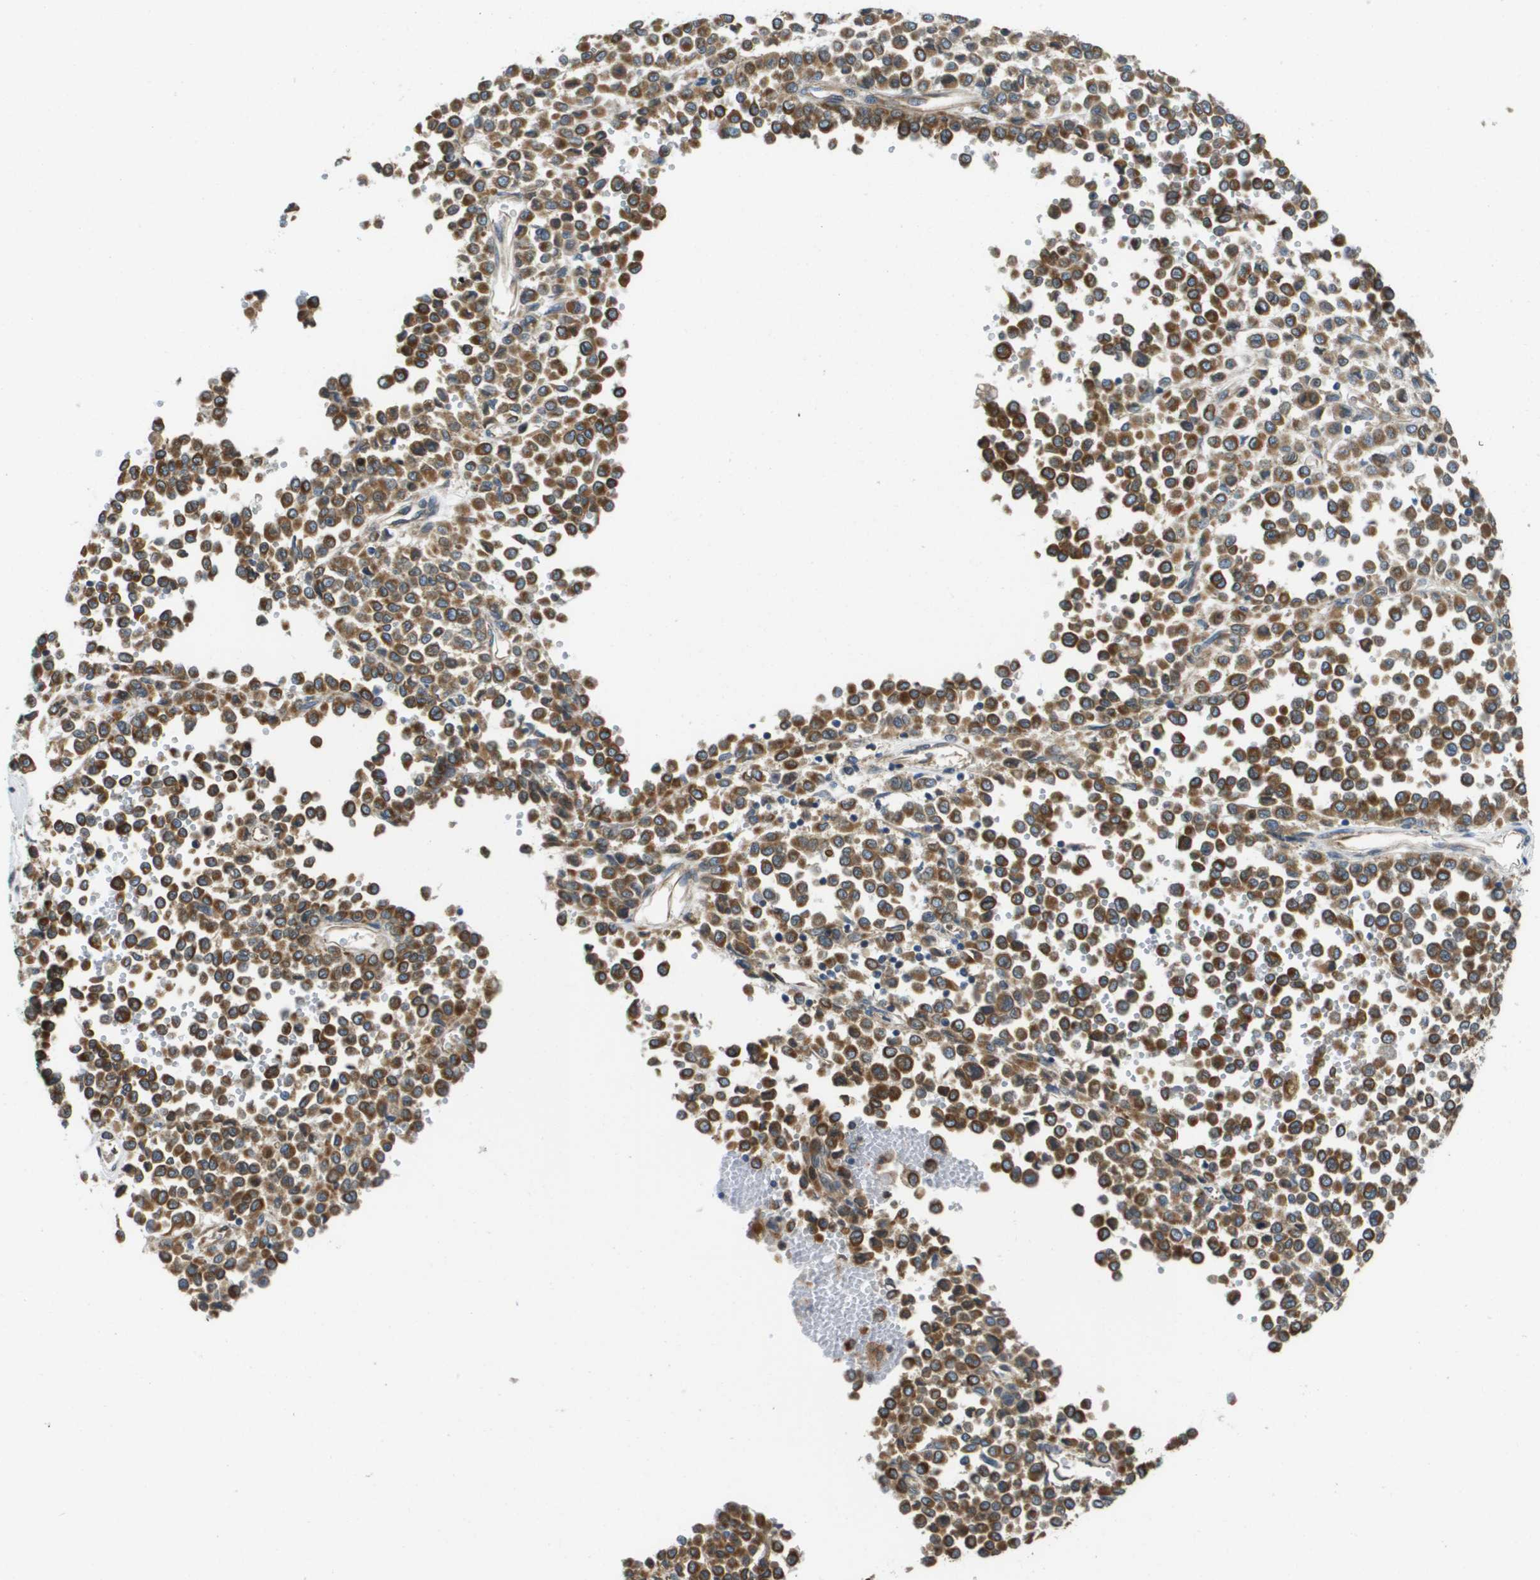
{"staining": {"intensity": "moderate", "quantity": ">75%", "location": "cytoplasmic/membranous"}, "tissue": "melanoma", "cell_type": "Tumor cells", "image_type": "cancer", "snomed": [{"axis": "morphology", "description": "Malignant melanoma, Metastatic site"}, {"axis": "topography", "description": "Pancreas"}], "caption": "Brown immunohistochemical staining in melanoma demonstrates moderate cytoplasmic/membranous staining in approximately >75% of tumor cells.", "gene": "HSD17B12", "patient": {"sex": "female", "age": 30}}